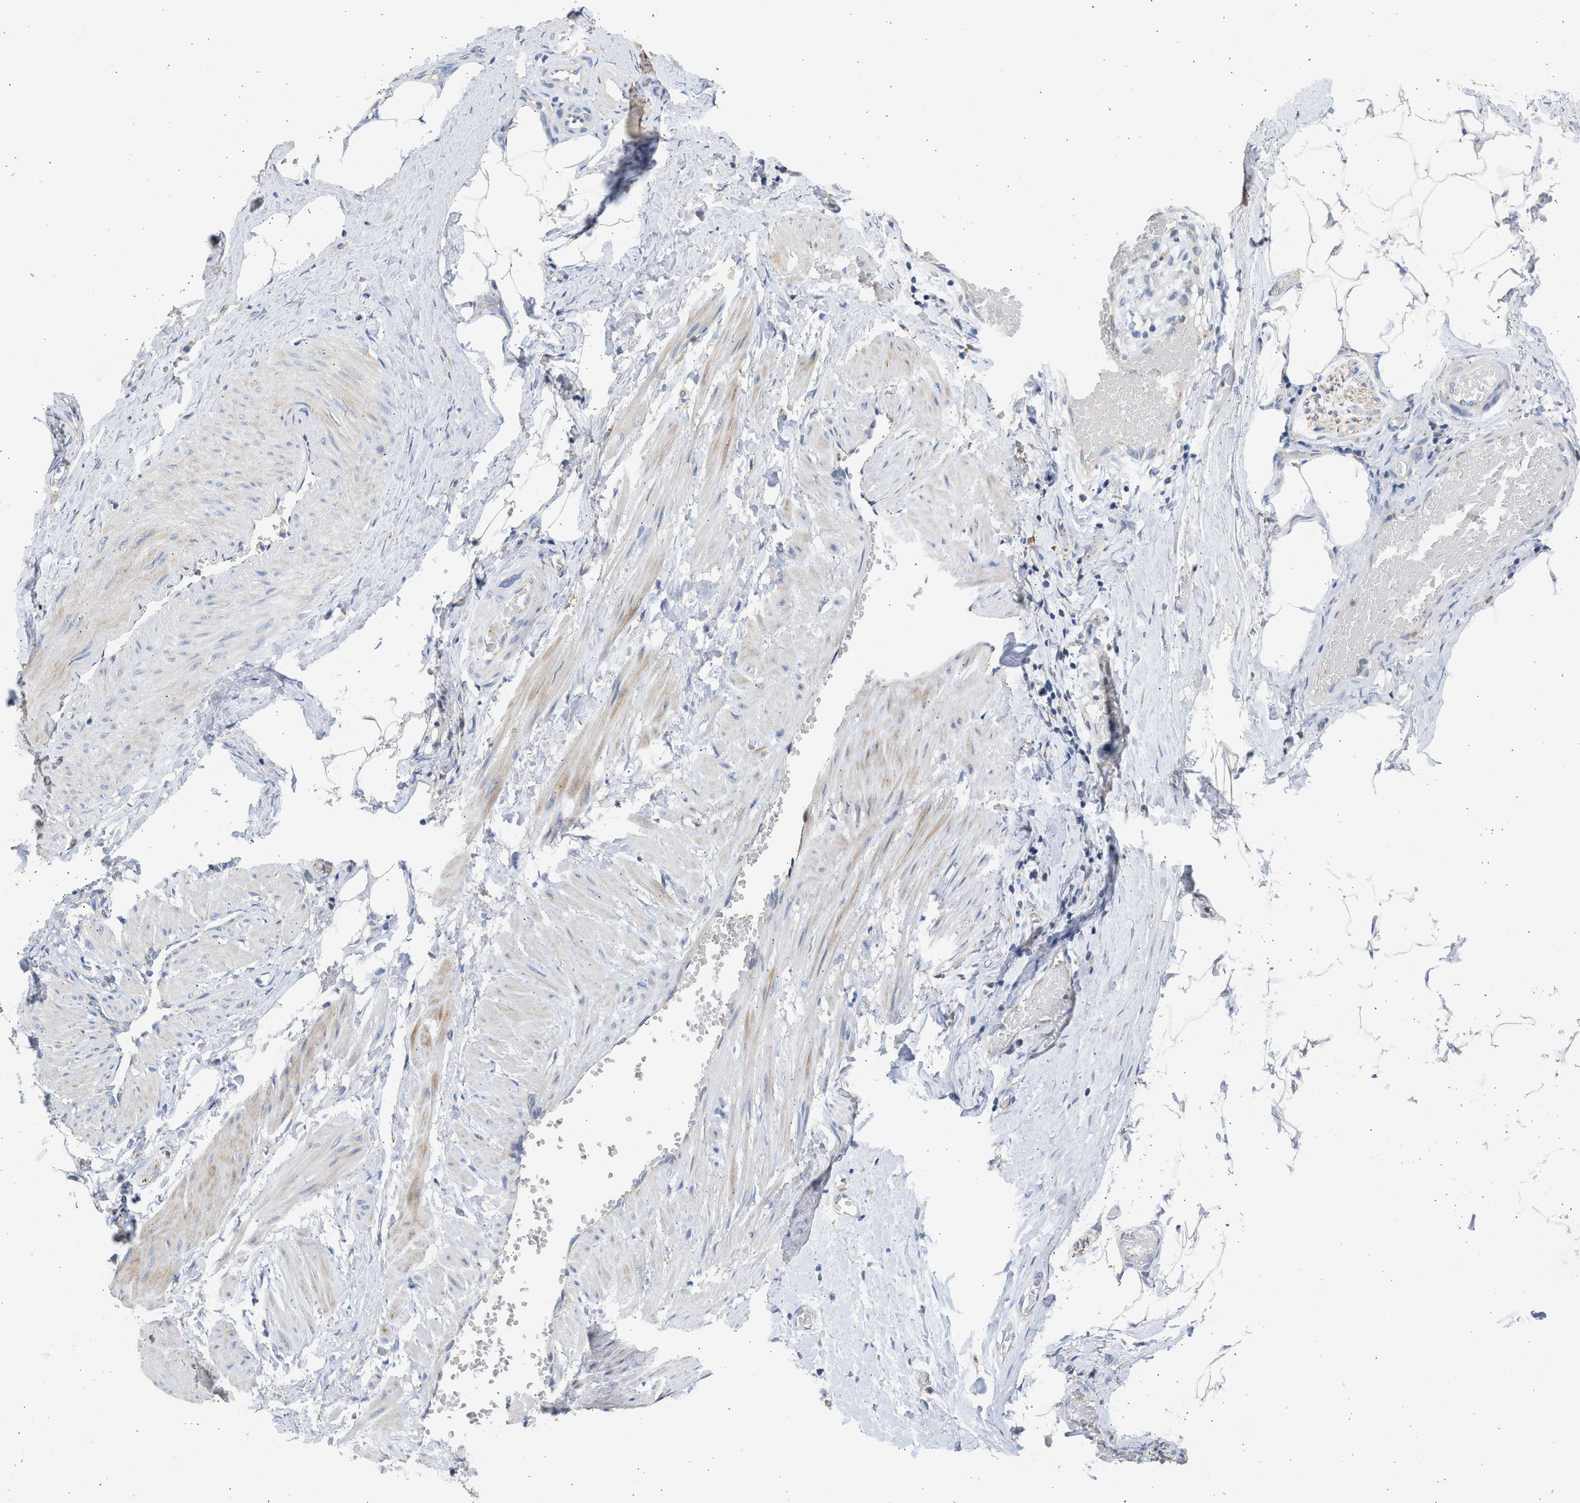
{"staining": {"intensity": "negative", "quantity": "none", "location": "none"}, "tissue": "adipose tissue", "cell_type": "Adipocytes", "image_type": "normal", "snomed": [{"axis": "morphology", "description": "Normal tissue, NOS"}, {"axis": "topography", "description": "Soft tissue"}, {"axis": "topography", "description": "Vascular tissue"}], "caption": "A high-resolution image shows IHC staining of unremarkable adipose tissue, which displays no significant staining in adipocytes.", "gene": "IPO8", "patient": {"sex": "female", "age": 35}}